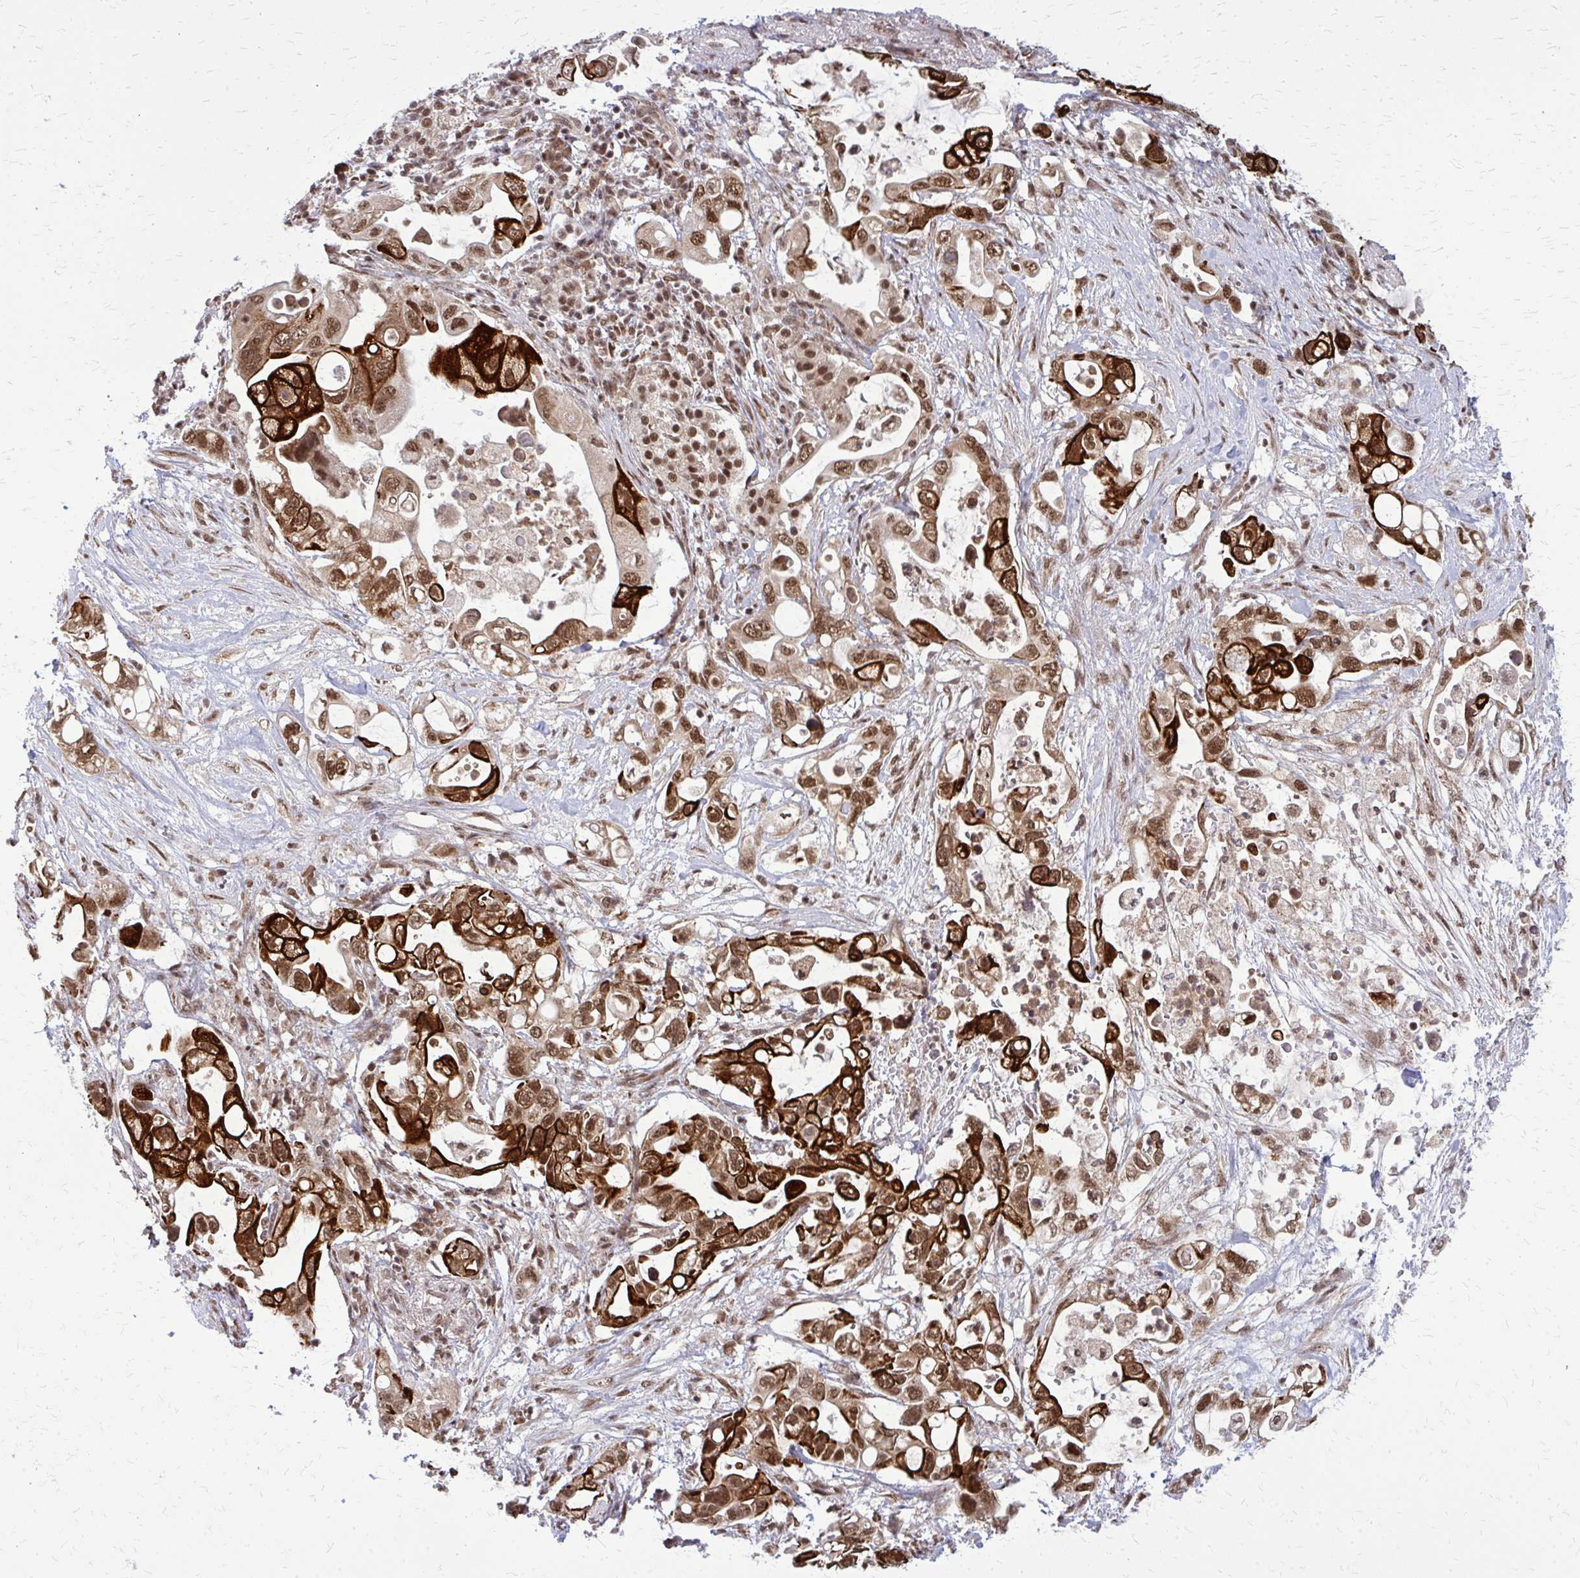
{"staining": {"intensity": "strong", "quantity": ">75%", "location": "cytoplasmic/membranous,nuclear"}, "tissue": "pancreatic cancer", "cell_type": "Tumor cells", "image_type": "cancer", "snomed": [{"axis": "morphology", "description": "Adenocarcinoma, NOS"}, {"axis": "topography", "description": "Pancreas"}], "caption": "Adenocarcinoma (pancreatic) was stained to show a protein in brown. There is high levels of strong cytoplasmic/membranous and nuclear staining in about >75% of tumor cells. Nuclei are stained in blue.", "gene": "HDAC3", "patient": {"sex": "female", "age": 72}}